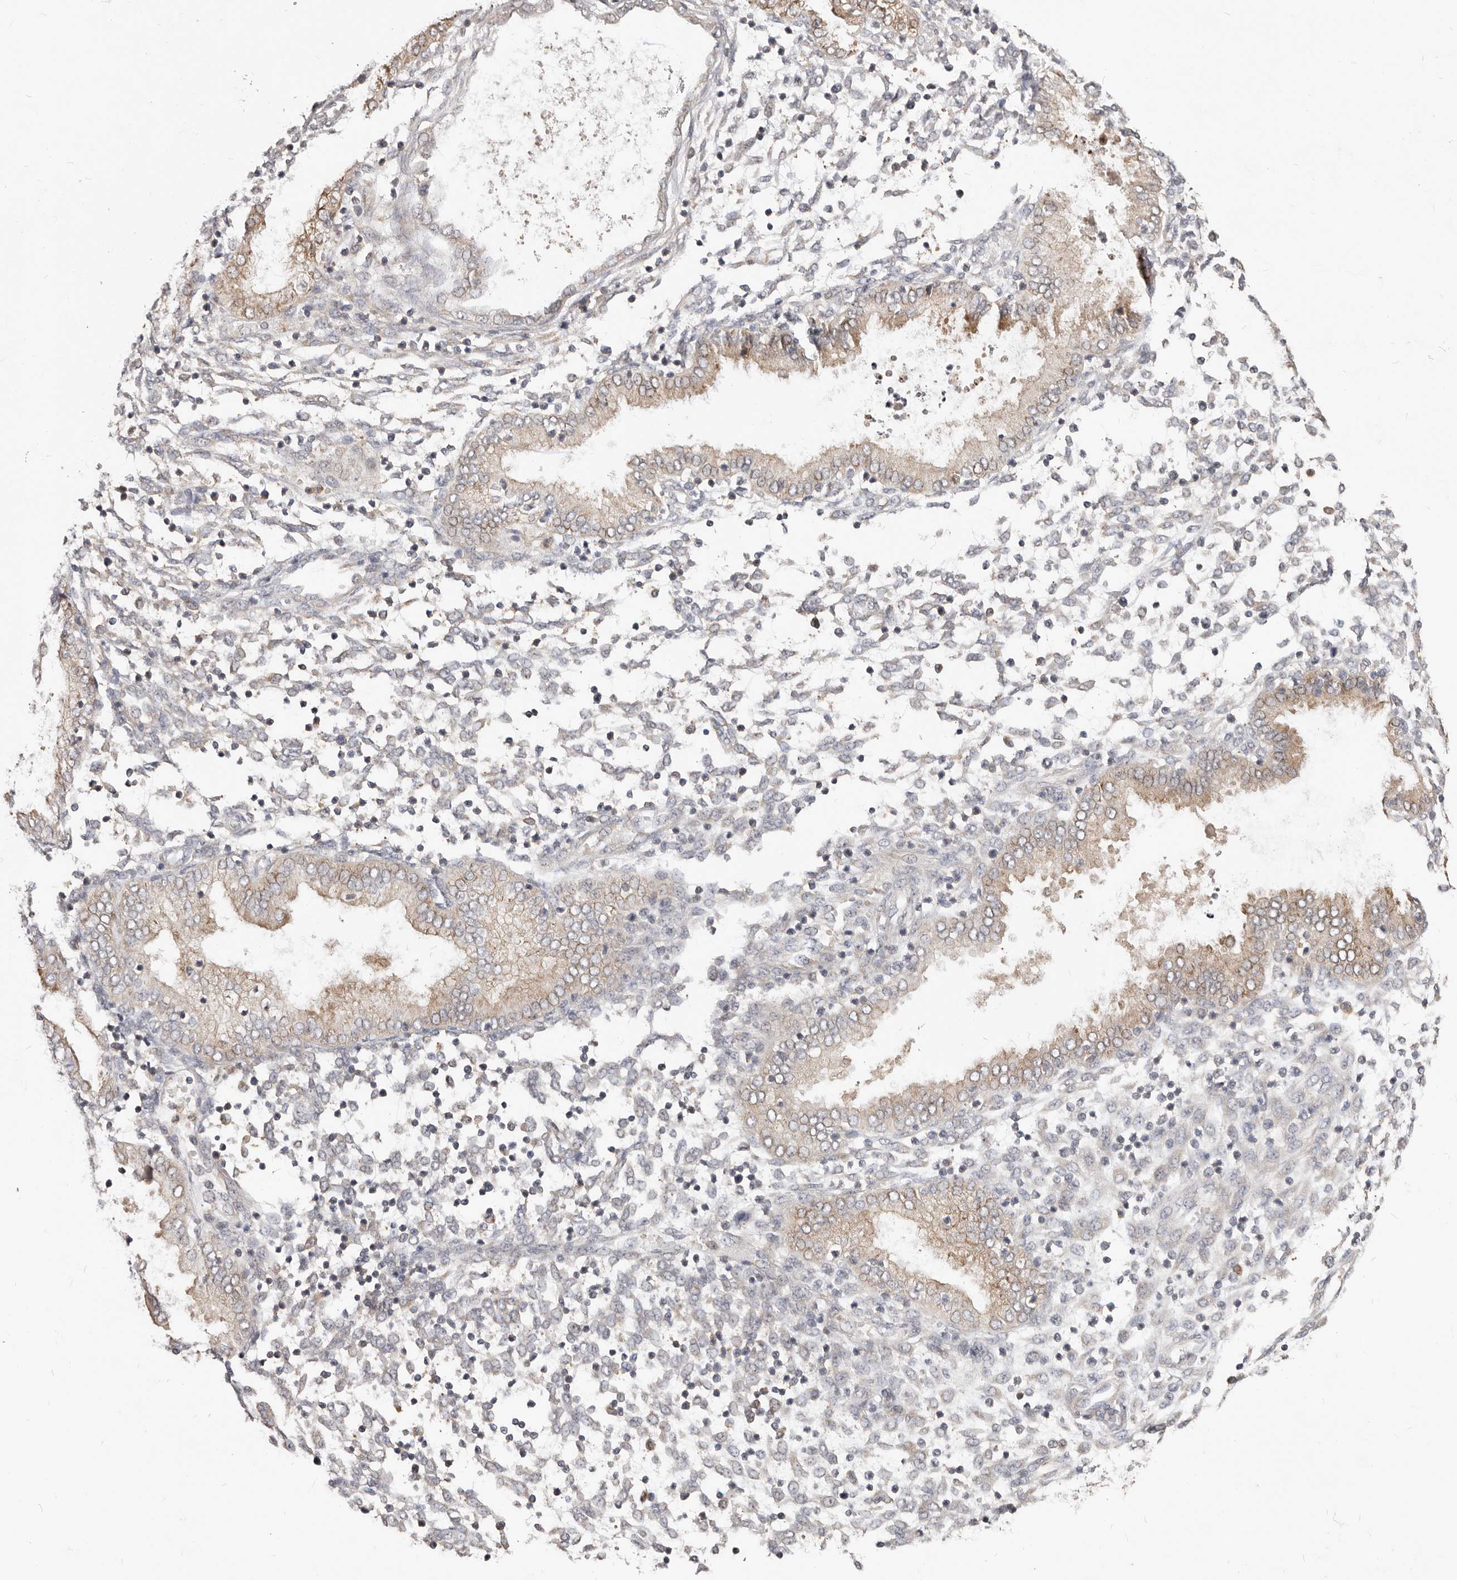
{"staining": {"intensity": "negative", "quantity": "none", "location": "none"}, "tissue": "endometrium", "cell_type": "Cells in endometrial stroma", "image_type": "normal", "snomed": [{"axis": "morphology", "description": "Normal tissue, NOS"}, {"axis": "topography", "description": "Endometrium"}], "caption": "This is an immunohistochemistry (IHC) micrograph of benign endometrium. There is no expression in cells in endometrial stroma.", "gene": "TC2N", "patient": {"sex": "female", "age": 53}}